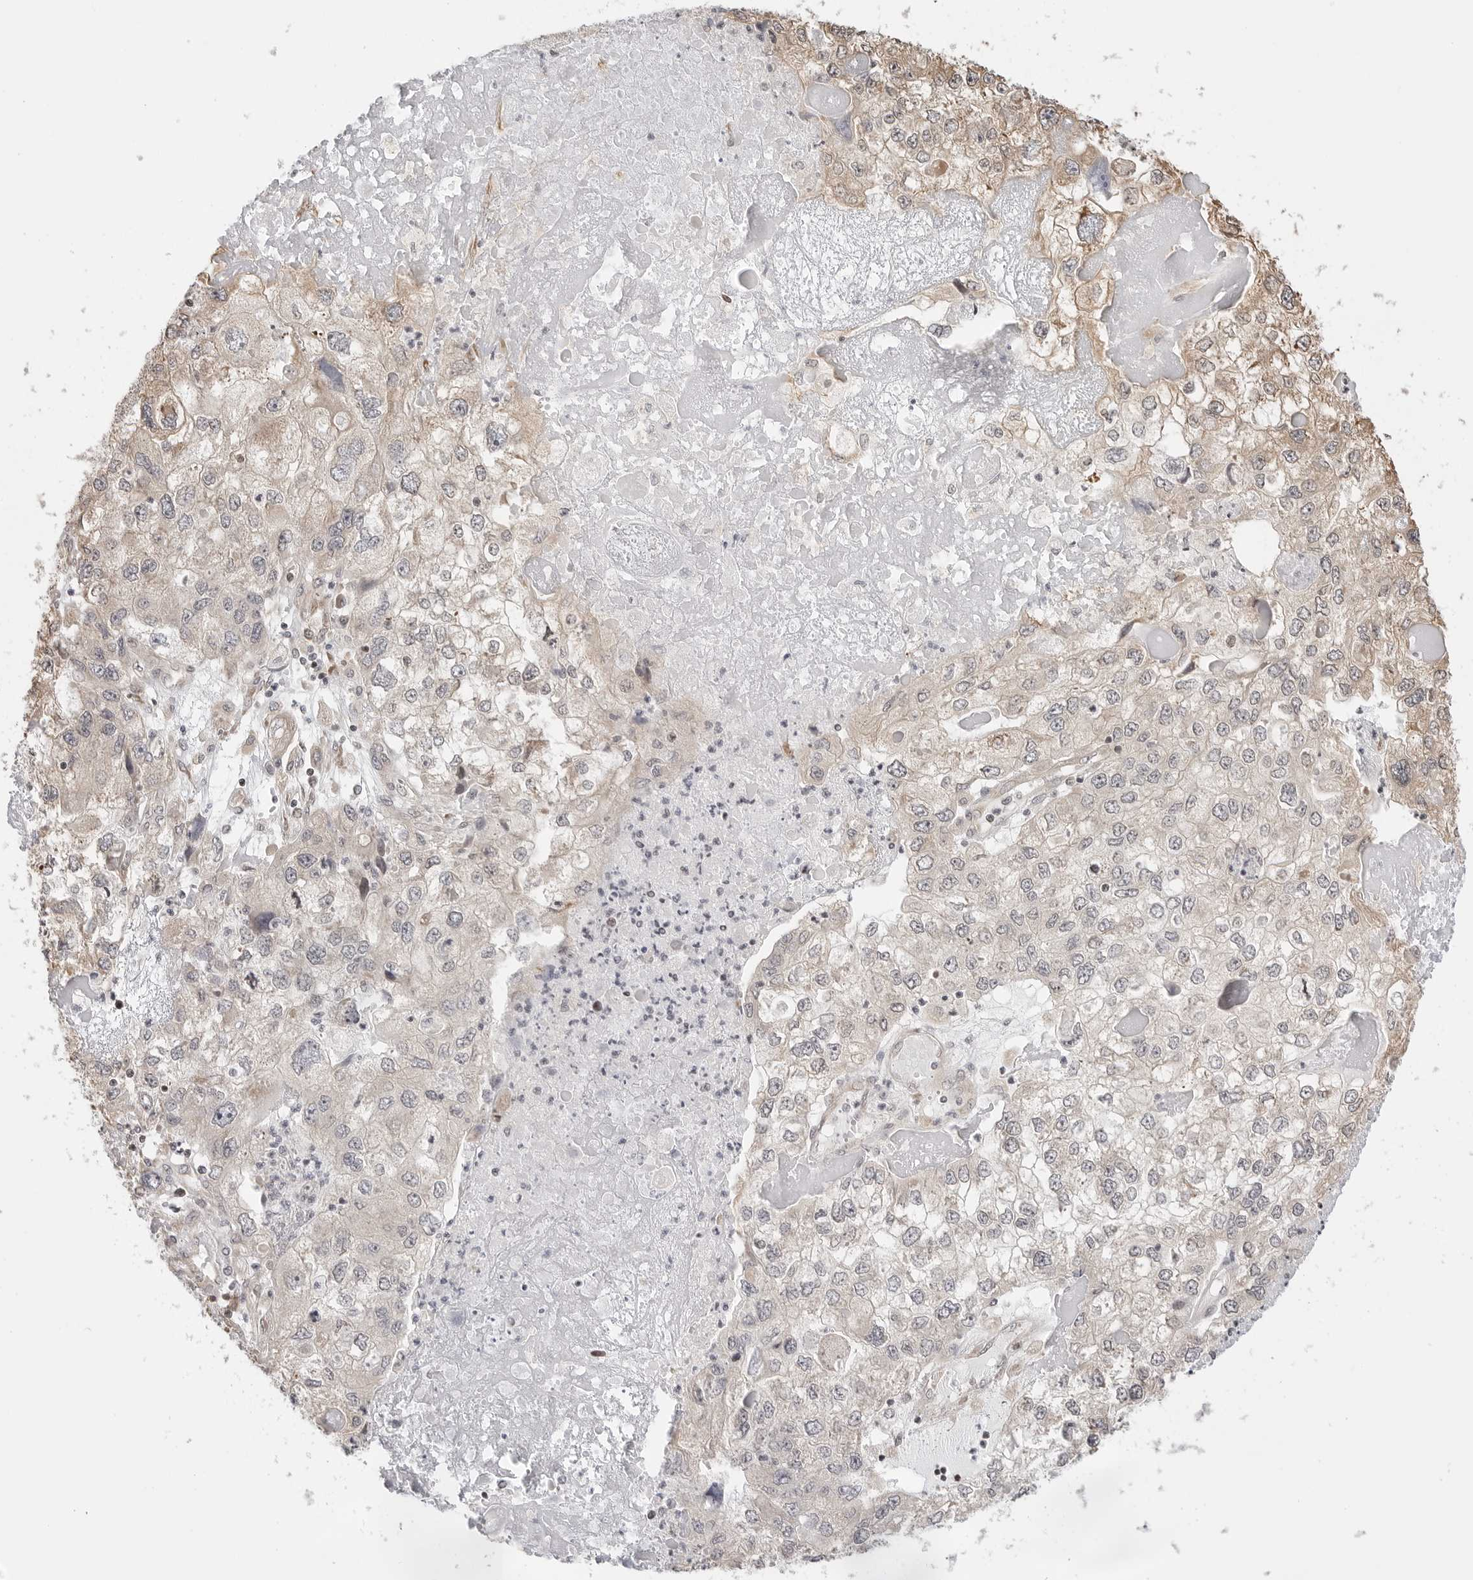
{"staining": {"intensity": "weak", "quantity": "<25%", "location": "cytoplasmic/membranous"}, "tissue": "endometrial cancer", "cell_type": "Tumor cells", "image_type": "cancer", "snomed": [{"axis": "morphology", "description": "Adenocarcinoma, NOS"}, {"axis": "topography", "description": "Endometrium"}], "caption": "A high-resolution micrograph shows IHC staining of endometrial adenocarcinoma, which demonstrates no significant expression in tumor cells.", "gene": "FKBP14", "patient": {"sex": "female", "age": 49}}